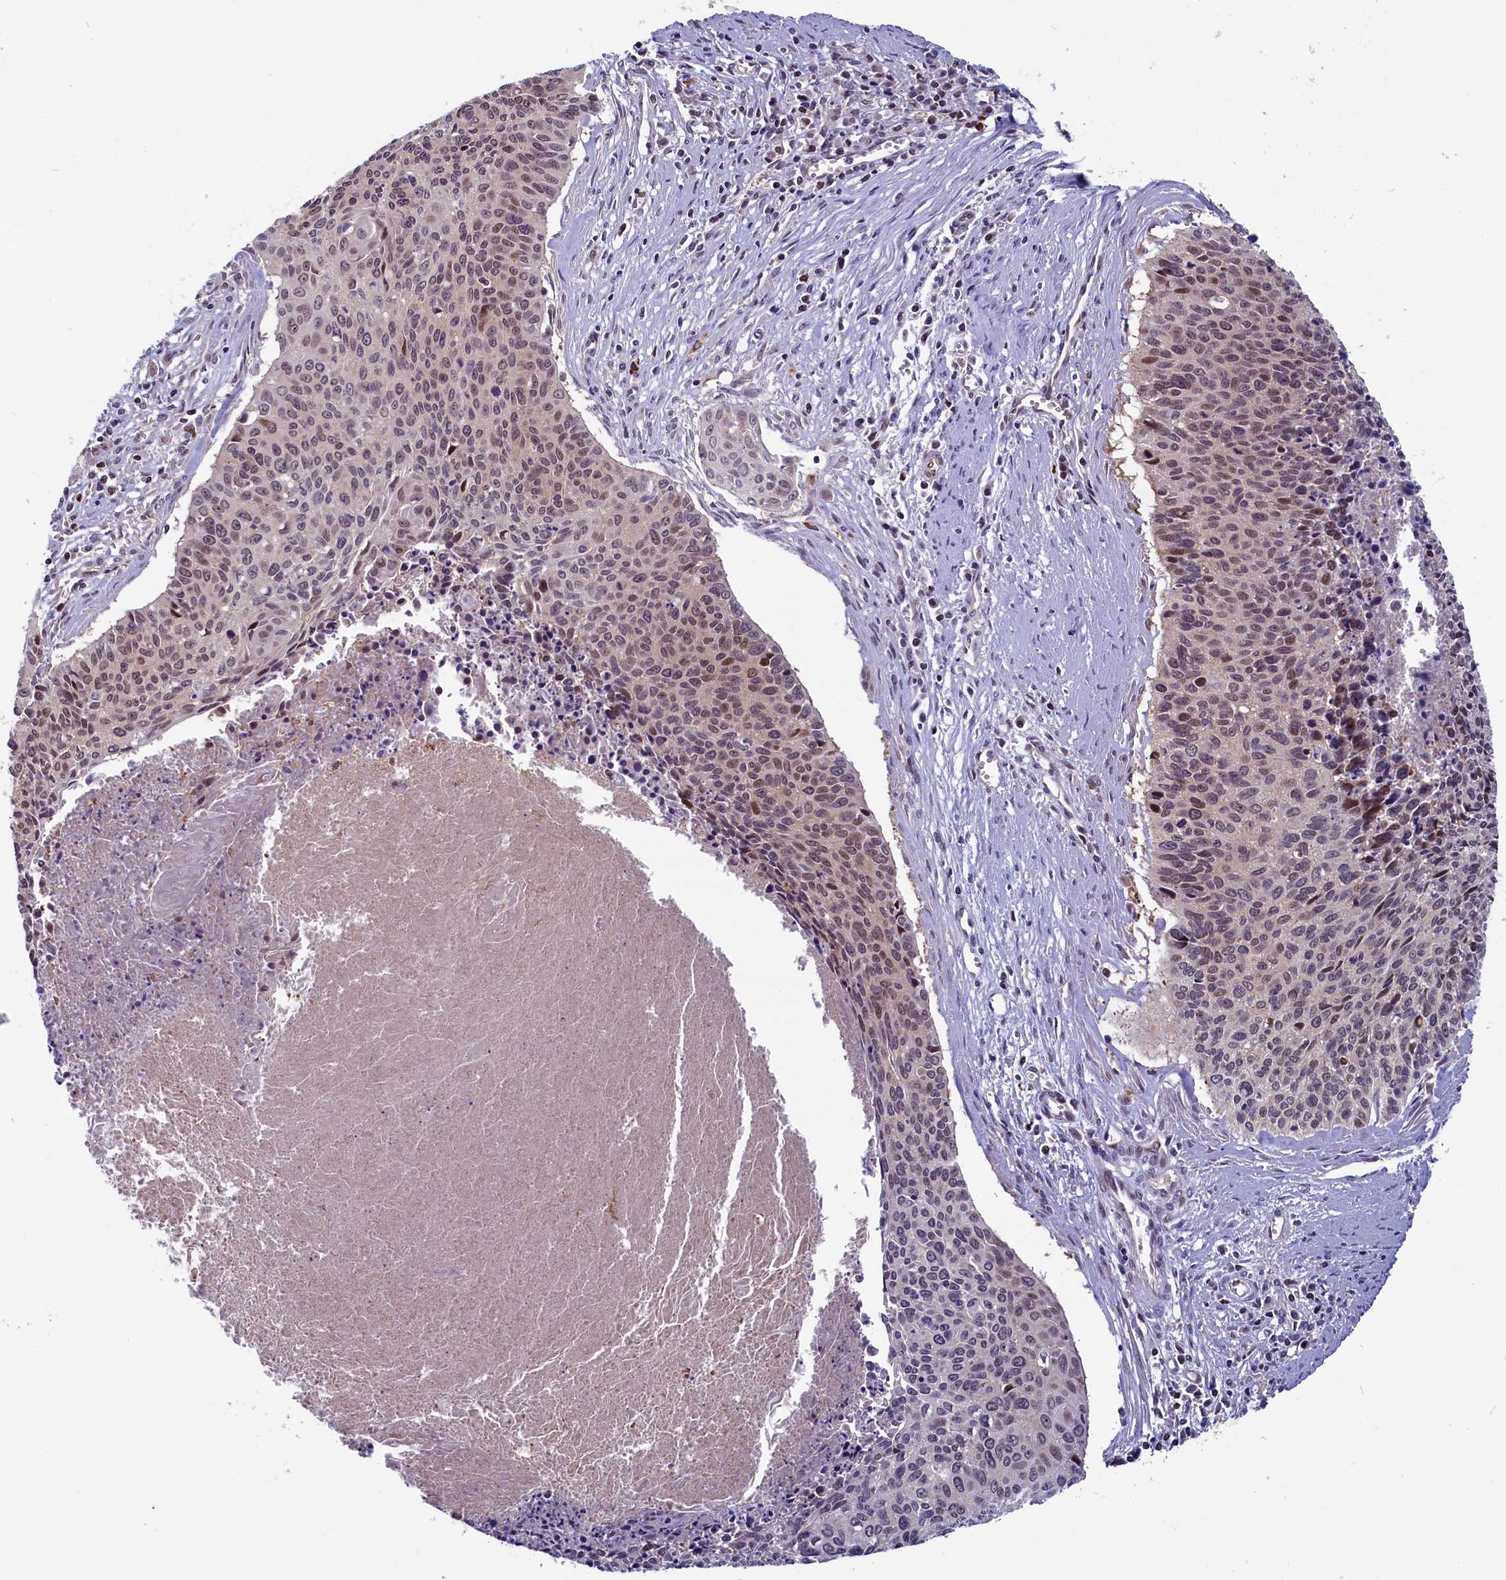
{"staining": {"intensity": "moderate", "quantity": ">75%", "location": "nuclear"}, "tissue": "cervical cancer", "cell_type": "Tumor cells", "image_type": "cancer", "snomed": [{"axis": "morphology", "description": "Squamous cell carcinoma, NOS"}, {"axis": "topography", "description": "Cervix"}], "caption": "Immunohistochemistry of cervical squamous cell carcinoma shows medium levels of moderate nuclear expression in about >75% of tumor cells.", "gene": "CIAPIN1", "patient": {"sex": "female", "age": 55}}